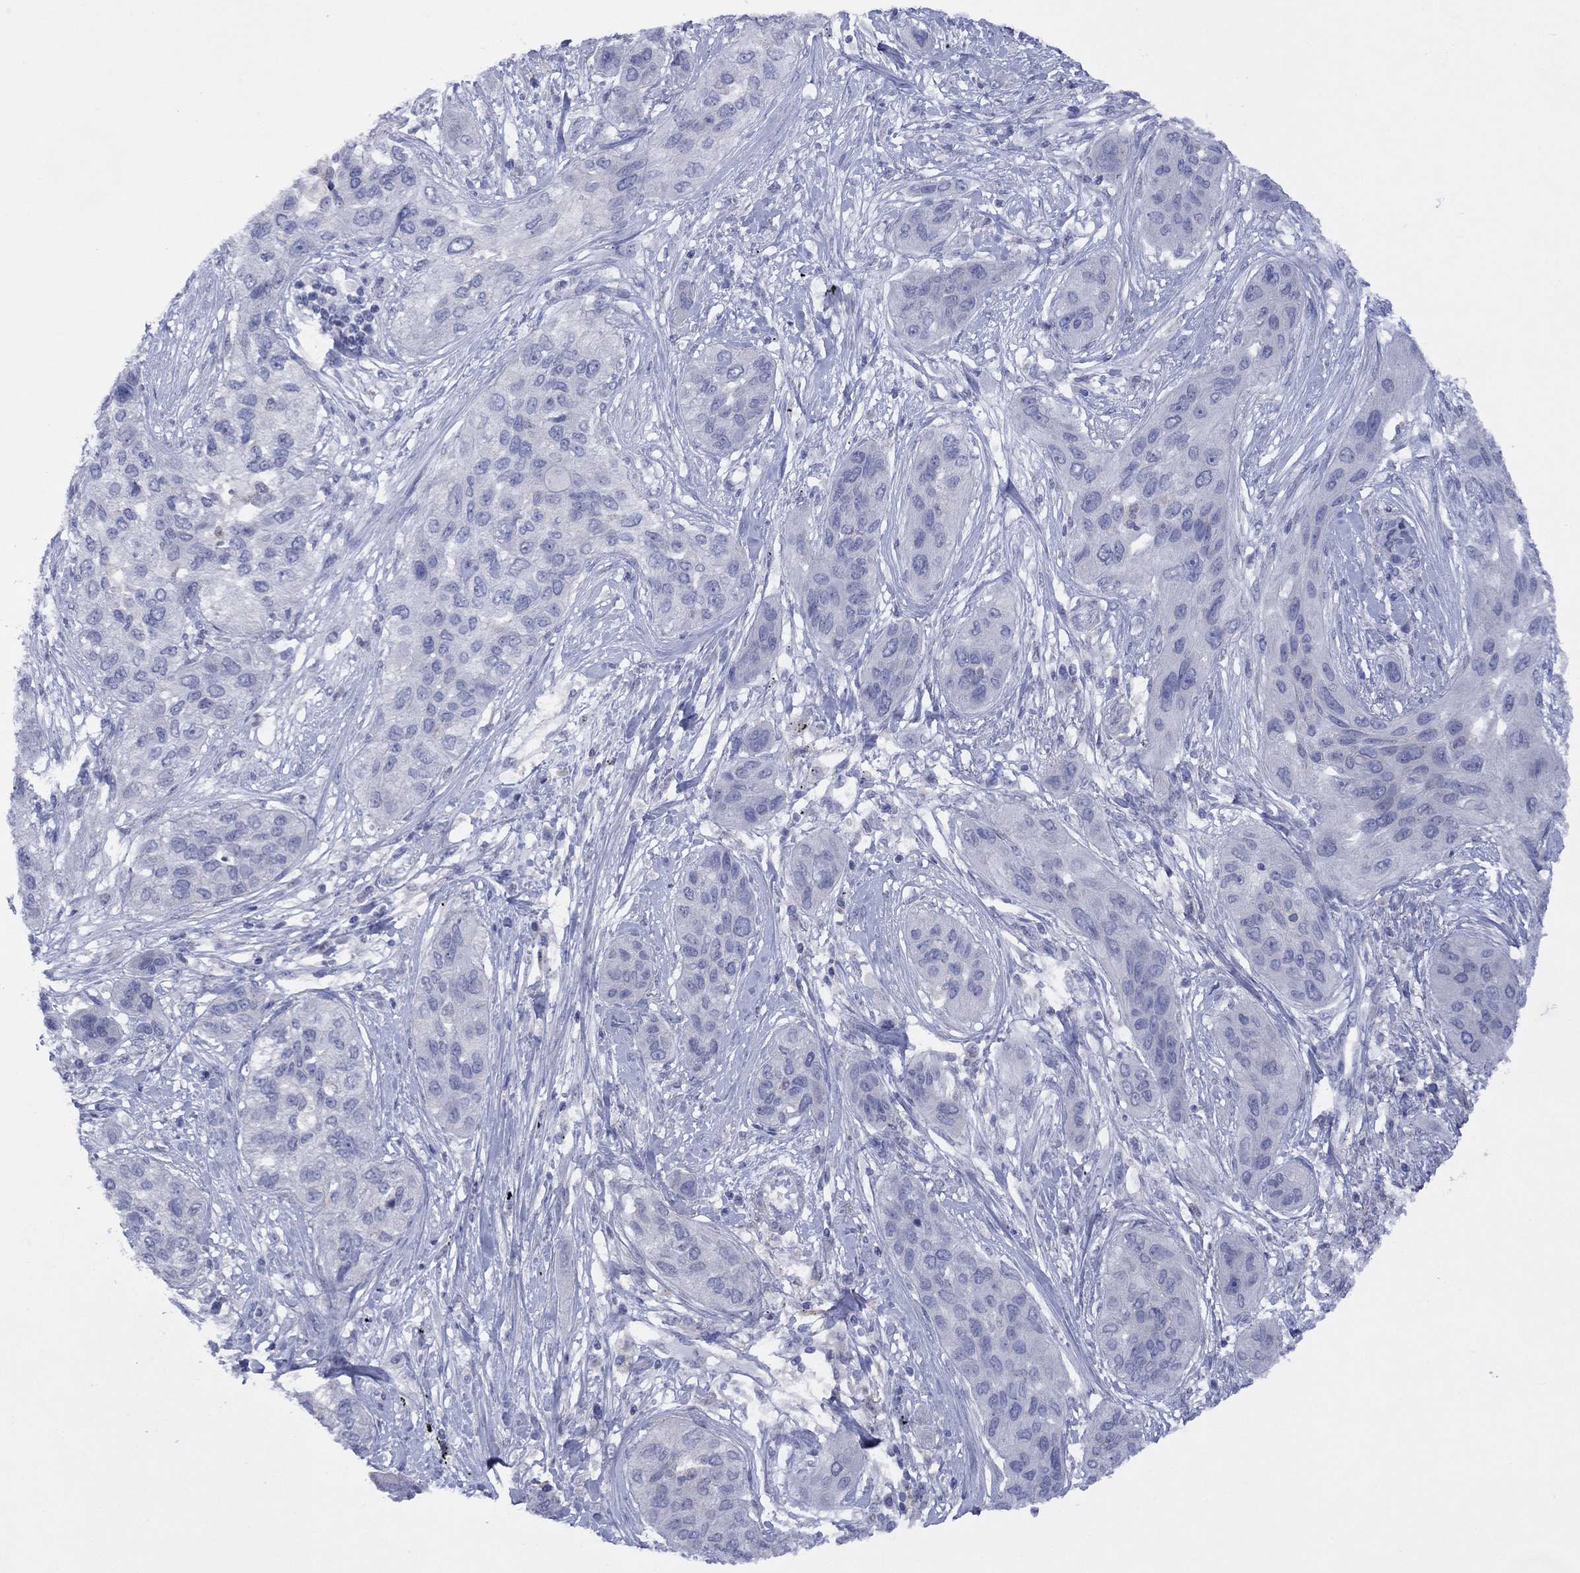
{"staining": {"intensity": "negative", "quantity": "none", "location": "none"}, "tissue": "lung cancer", "cell_type": "Tumor cells", "image_type": "cancer", "snomed": [{"axis": "morphology", "description": "Squamous cell carcinoma, NOS"}, {"axis": "topography", "description": "Lung"}], "caption": "This photomicrograph is of squamous cell carcinoma (lung) stained with immunohistochemistry (IHC) to label a protein in brown with the nuclei are counter-stained blue. There is no positivity in tumor cells.", "gene": "CYP2B6", "patient": {"sex": "female", "age": 70}}